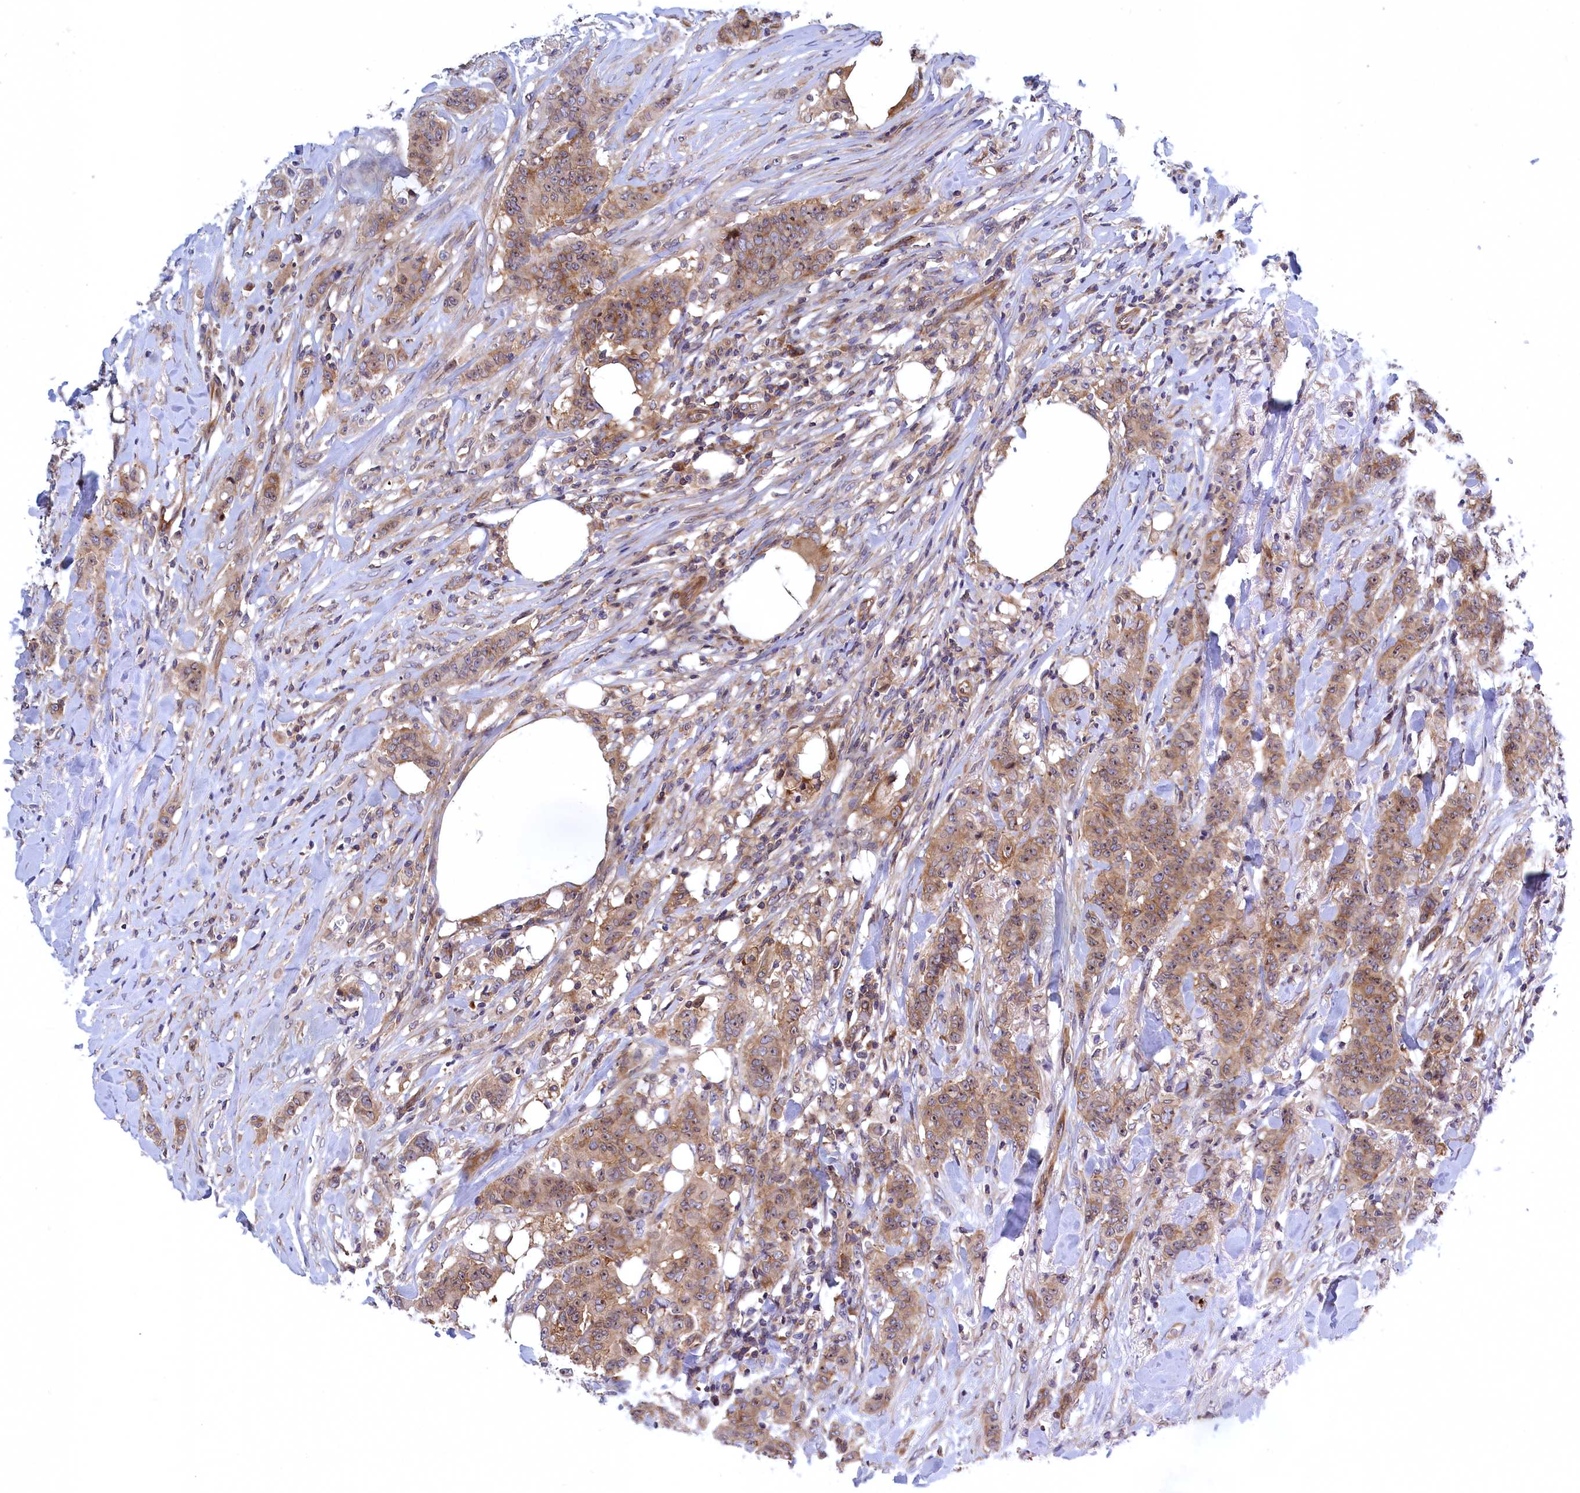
{"staining": {"intensity": "weak", "quantity": ">75%", "location": "cytoplasmic/membranous,nuclear"}, "tissue": "breast cancer", "cell_type": "Tumor cells", "image_type": "cancer", "snomed": [{"axis": "morphology", "description": "Duct carcinoma"}, {"axis": "topography", "description": "Breast"}], "caption": "A high-resolution histopathology image shows immunohistochemistry (IHC) staining of breast cancer (infiltrating ductal carcinoma), which reveals weak cytoplasmic/membranous and nuclear staining in approximately >75% of tumor cells.", "gene": "NAA10", "patient": {"sex": "female", "age": 40}}